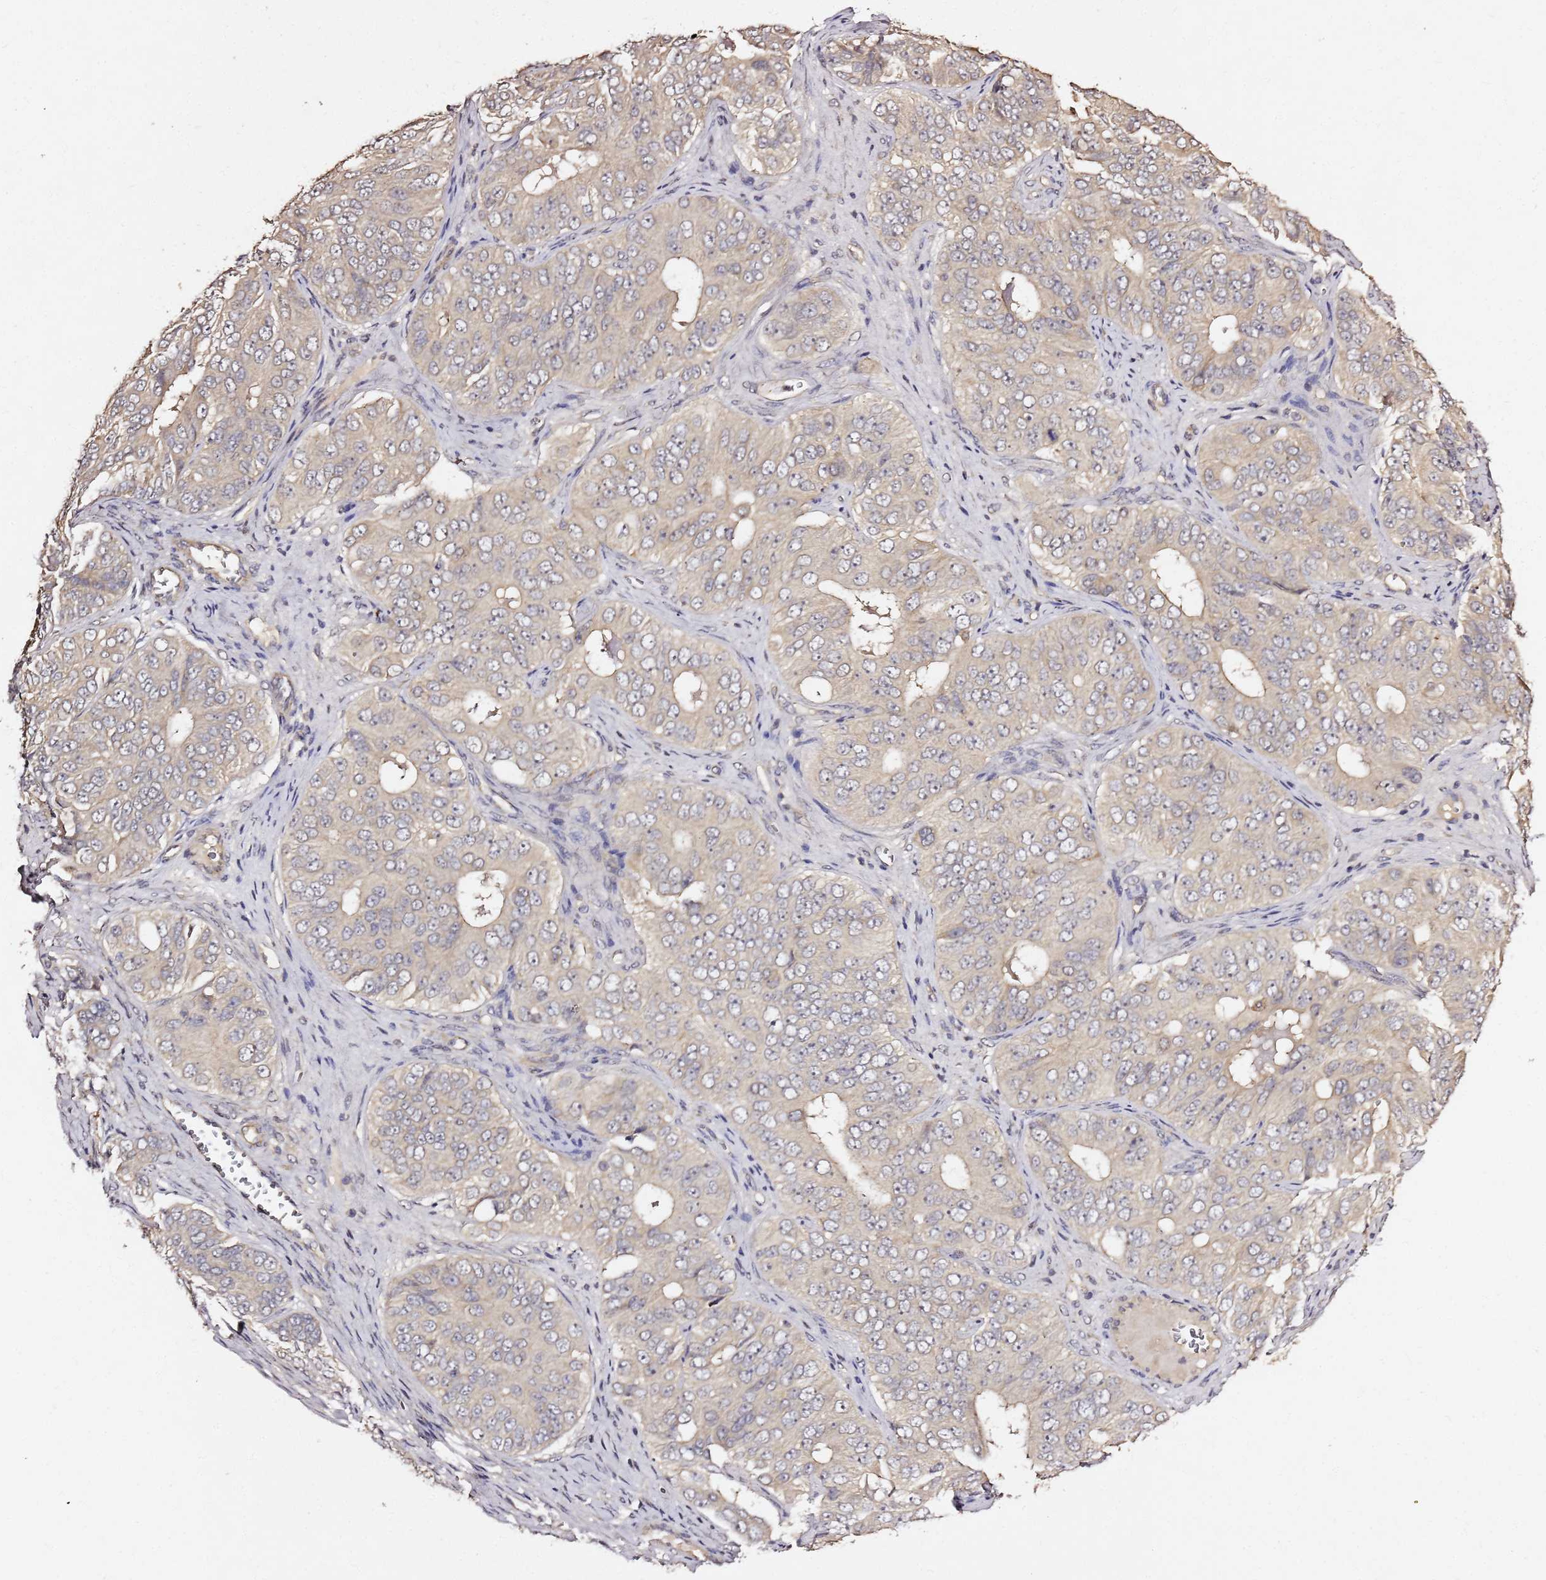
{"staining": {"intensity": "negative", "quantity": "none", "location": "none"}, "tissue": "ovarian cancer", "cell_type": "Tumor cells", "image_type": "cancer", "snomed": [{"axis": "morphology", "description": "Carcinoma, endometroid"}, {"axis": "topography", "description": "Ovary"}], "caption": "Tumor cells show no significant protein expression in endometroid carcinoma (ovarian).", "gene": "C6orf136", "patient": {"sex": "female", "age": 51}}